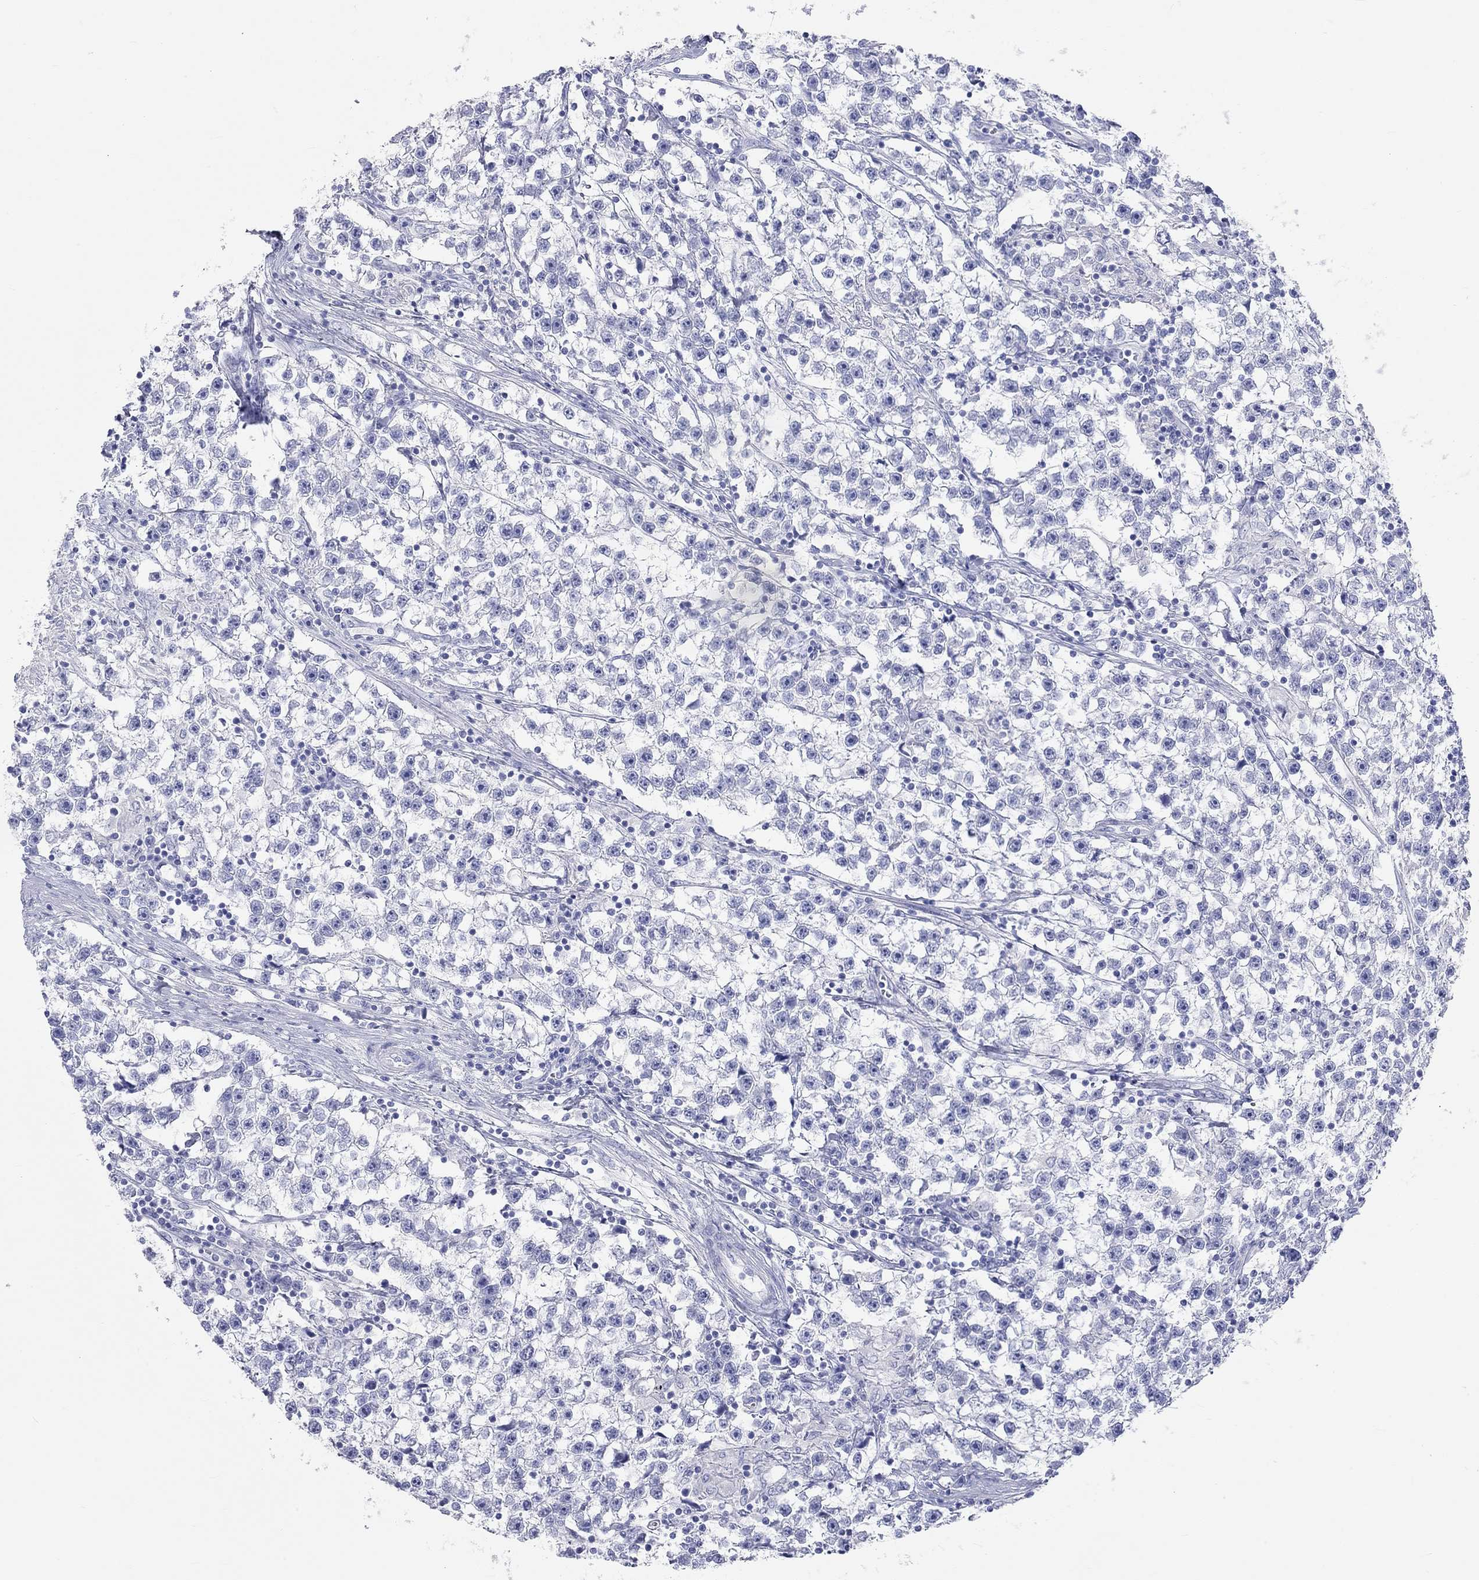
{"staining": {"intensity": "negative", "quantity": "none", "location": "none"}, "tissue": "testis cancer", "cell_type": "Tumor cells", "image_type": "cancer", "snomed": [{"axis": "morphology", "description": "Seminoma, NOS"}, {"axis": "topography", "description": "Testis"}], "caption": "Seminoma (testis) was stained to show a protein in brown. There is no significant staining in tumor cells.", "gene": "SPATA9", "patient": {"sex": "male", "age": 59}}